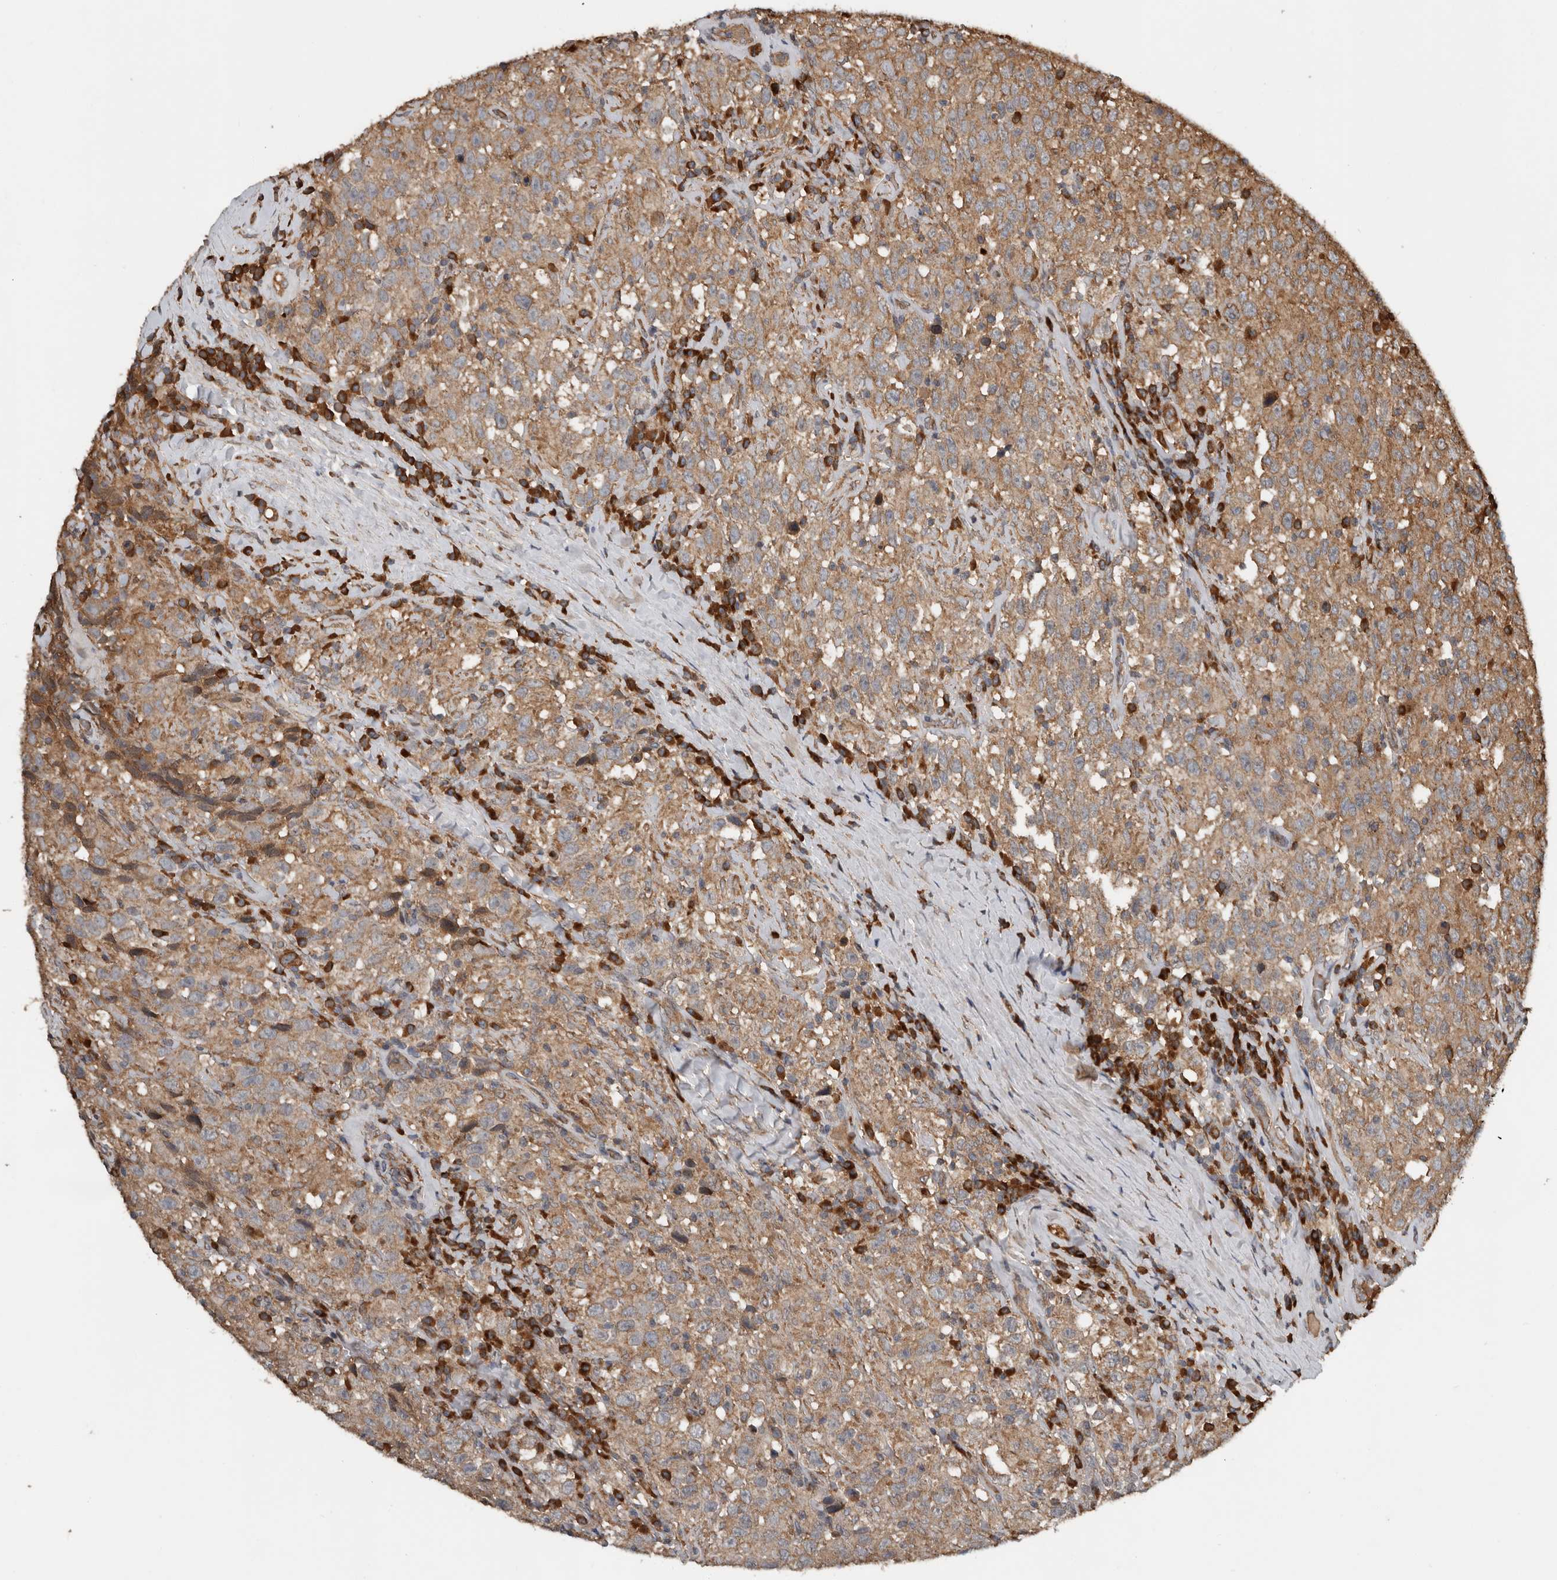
{"staining": {"intensity": "moderate", "quantity": ">75%", "location": "cytoplasmic/membranous"}, "tissue": "testis cancer", "cell_type": "Tumor cells", "image_type": "cancer", "snomed": [{"axis": "morphology", "description": "Seminoma, NOS"}, {"axis": "topography", "description": "Testis"}], "caption": "Protein analysis of seminoma (testis) tissue reveals moderate cytoplasmic/membranous expression in approximately >75% of tumor cells. The protein is stained brown, and the nuclei are stained in blue (DAB IHC with brightfield microscopy, high magnification).", "gene": "RNF207", "patient": {"sex": "male", "age": 41}}